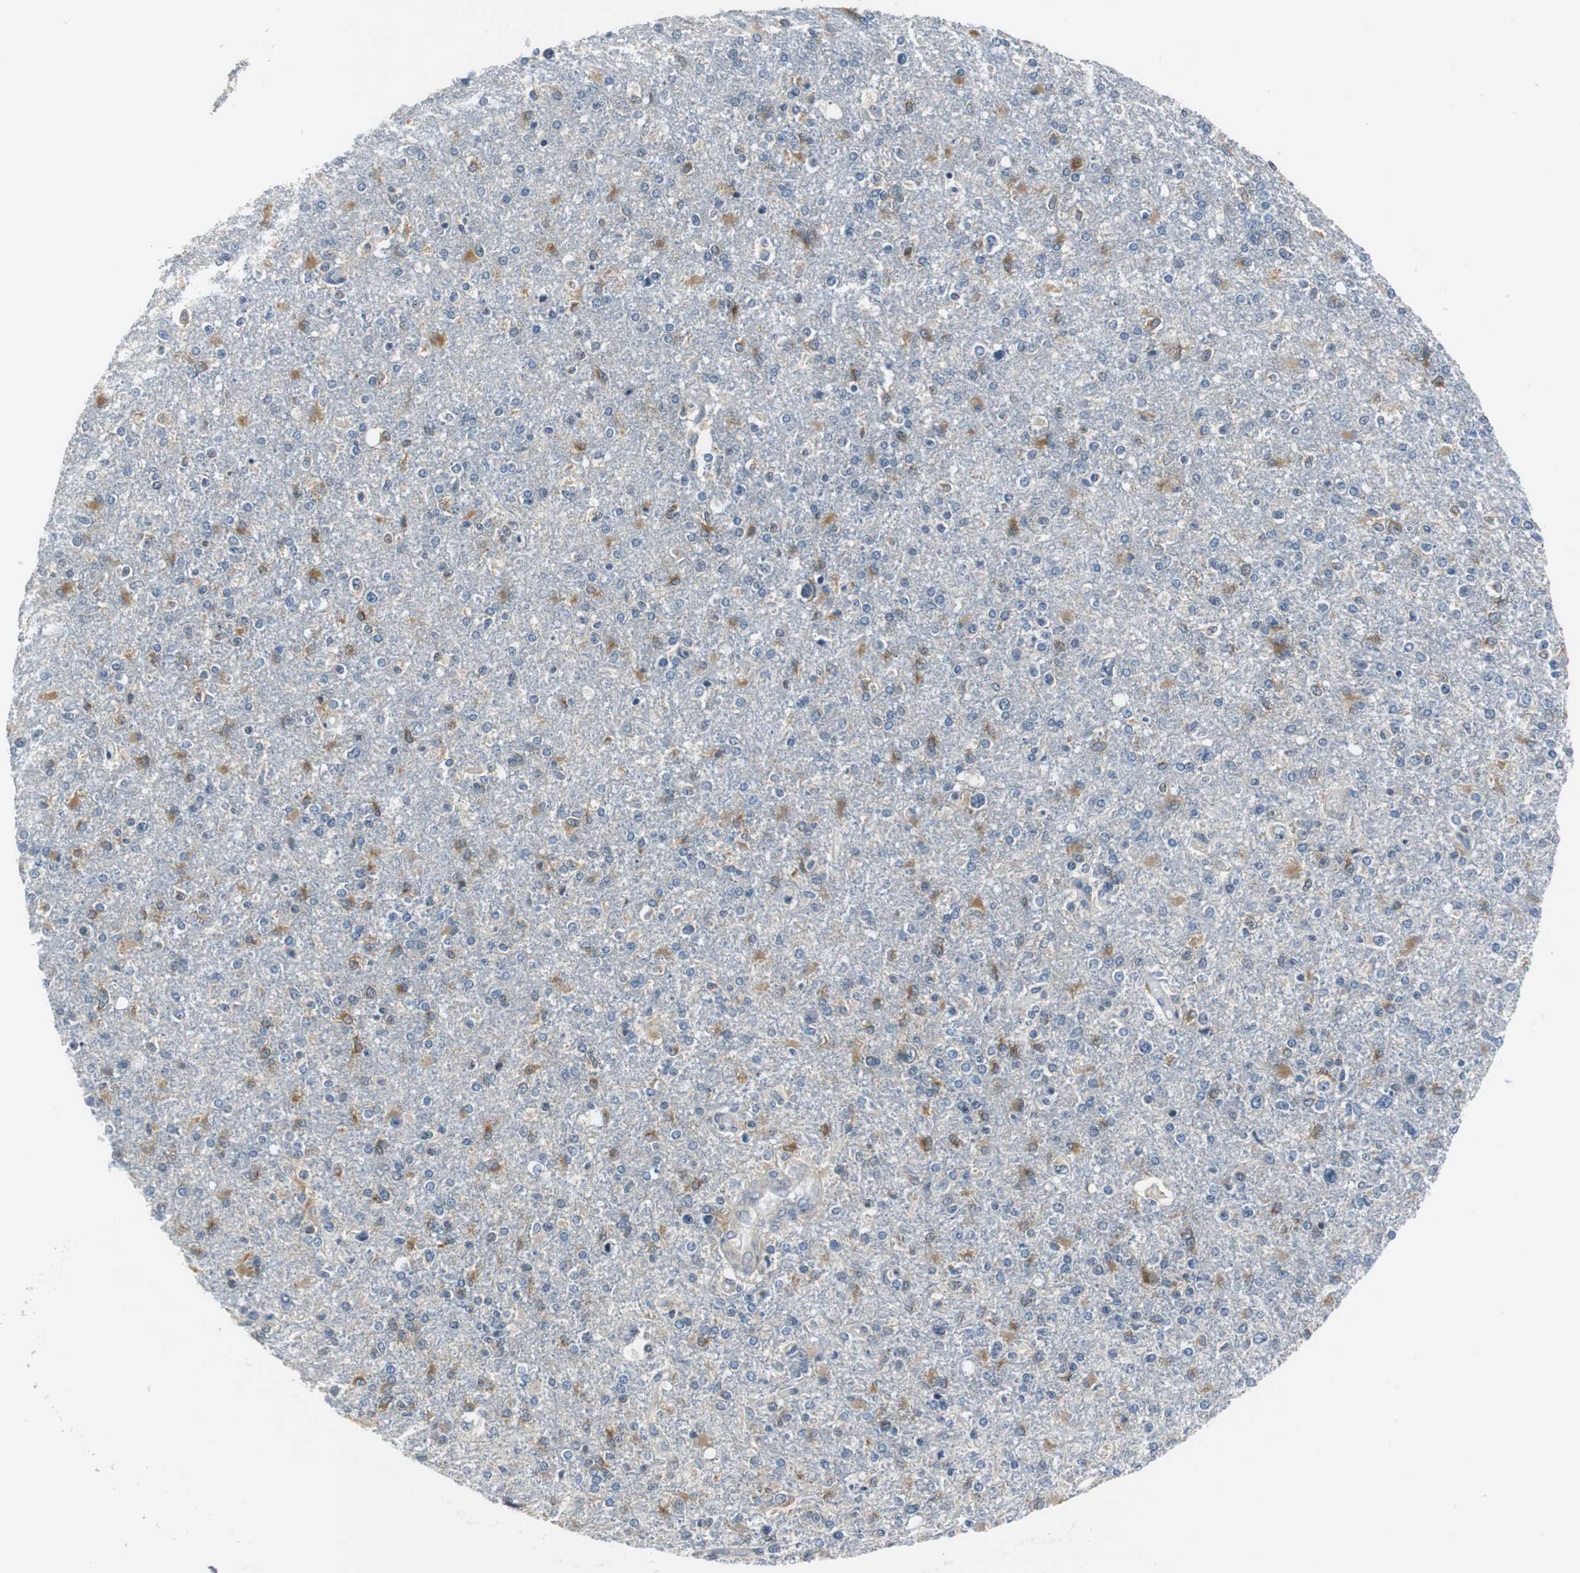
{"staining": {"intensity": "moderate", "quantity": "<25%", "location": "cytoplasmic/membranous"}, "tissue": "glioma", "cell_type": "Tumor cells", "image_type": "cancer", "snomed": [{"axis": "morphology", "description": "Glioma, malignant, High grade"}, {"axis": "topography", "description": "Cerebral cortex"}], "caption": "Protein analysis of high-grade glioma (malignant) tissue displays moderate cytoplasmic/membranous staining in about <25% of tumor cells.", "gene": "FADS2", "patient": {"sex": "male", "age": 76}}